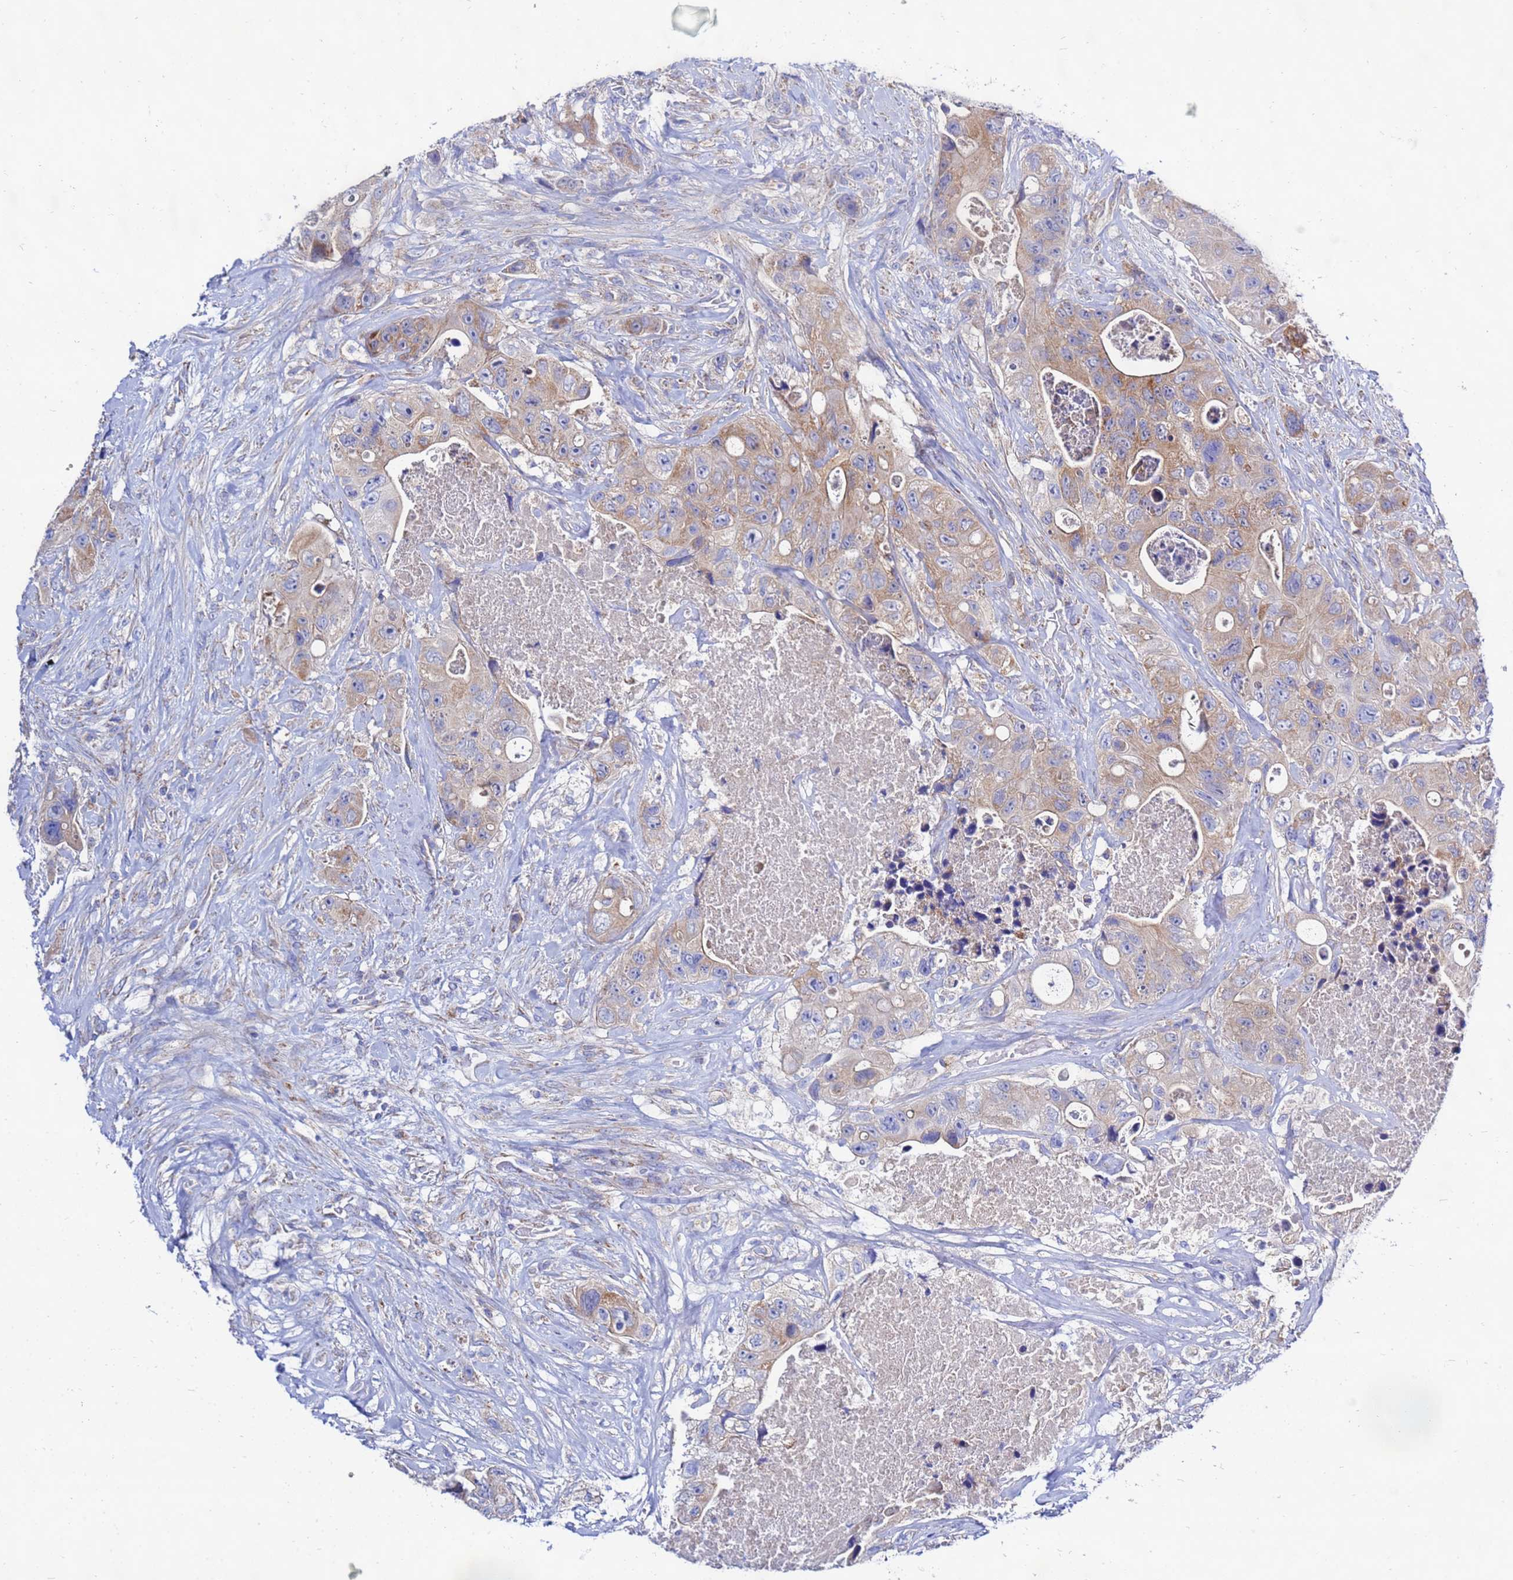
{"staining": {"intensity": "weak", "quantity": "25%-75%", "location": "cytoplasmic/membranous"}, "tissue": "colorectal cancer", "cell_type": "Tumor cells", "image_type": "cancer", "snomed": [{"axis": "morphology", "description": "Adenocarcinoma, NOS"}, {"axis": "topography", "description": "Colon"}], "caption": "Brown immunohistochemical staining in human colorectal cancer (adenocarcinoma) displays weak cytoplasmic/membranous staining in approximately 25%-75% of tumor cells.", "gene": "FAHD2A", "patient": {"sex": "female", "age": 46}}